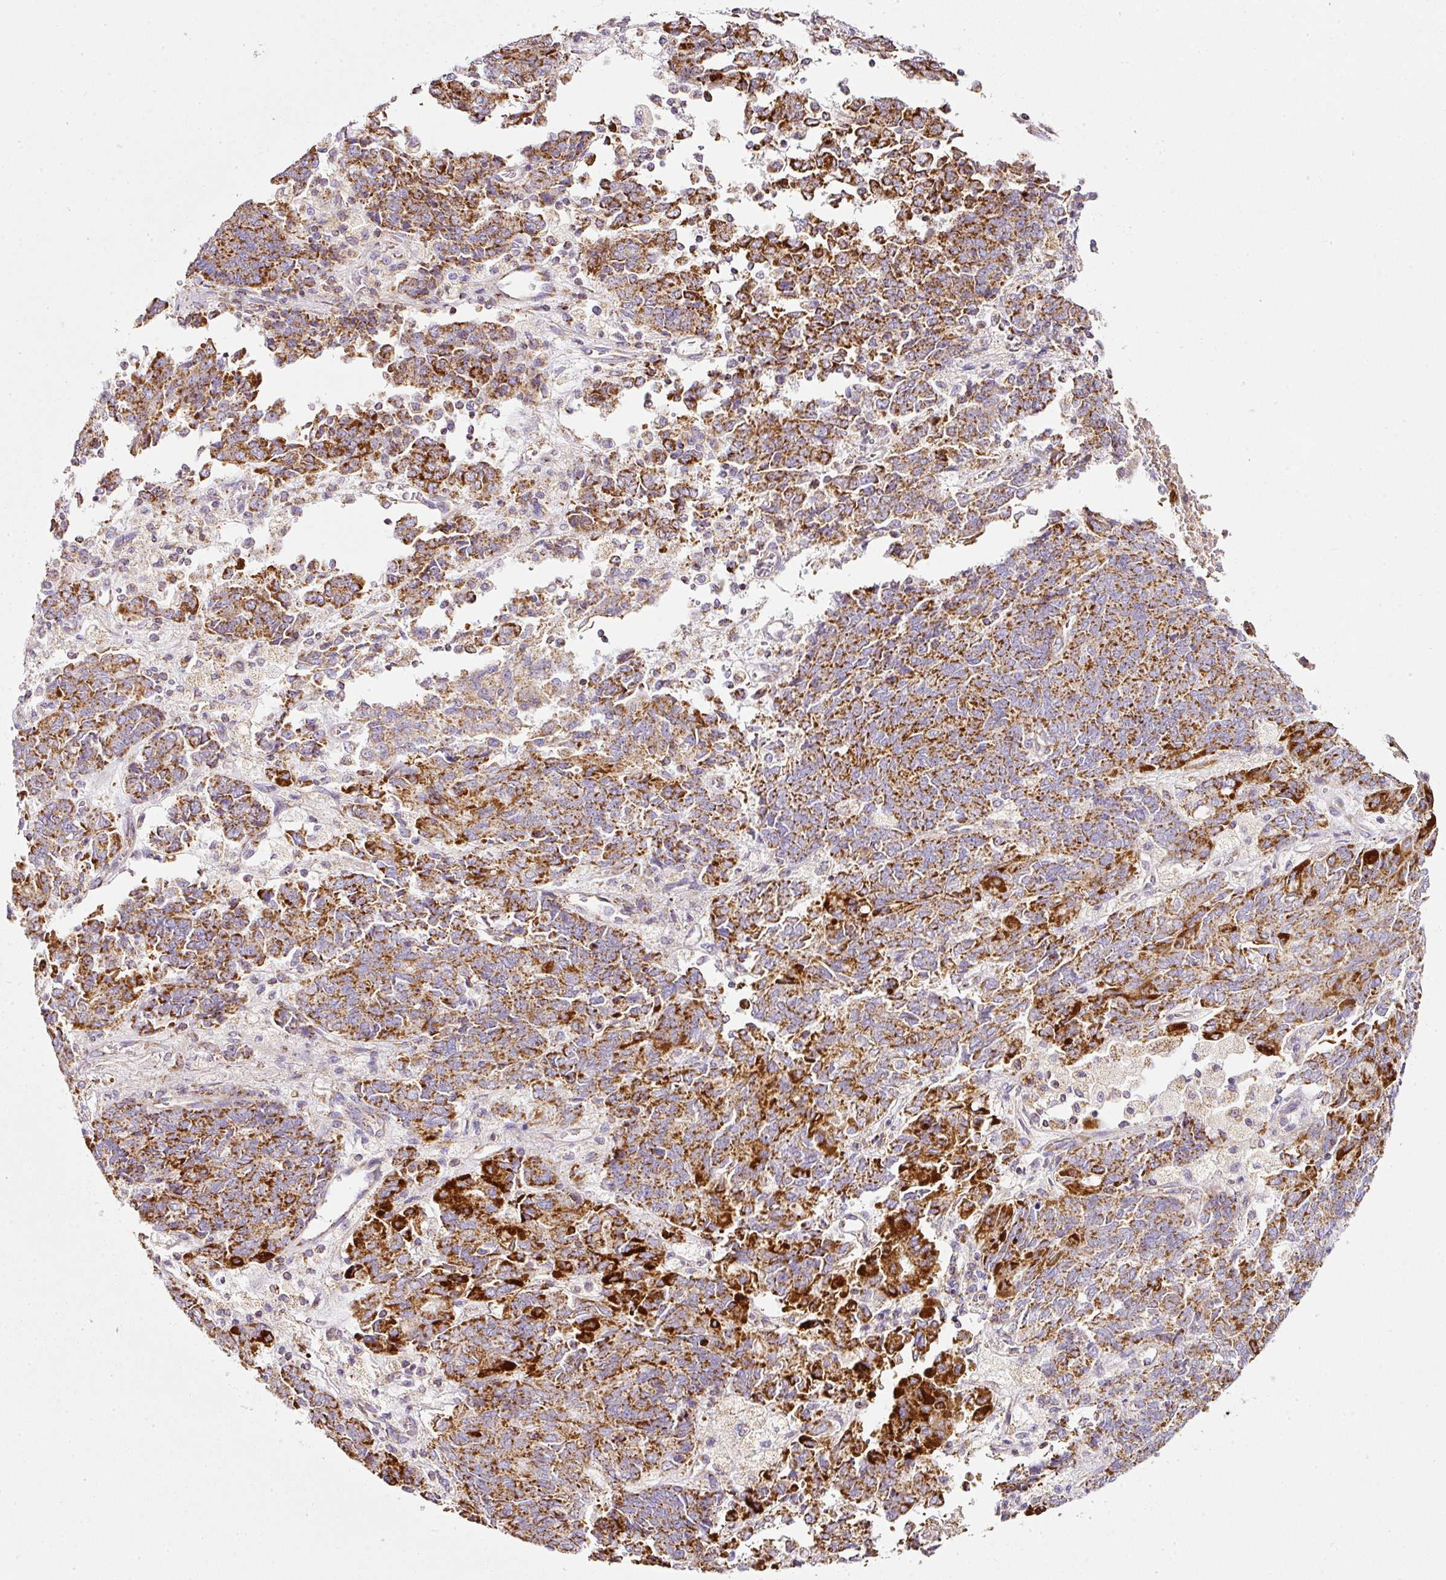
{"staining": {"intensity": "strong", "quantity": ">75%", "location": "cytoplasmic/membranous"}, "tissue": "endometrial cancer", "cell_type": "Tumor cells", "image_type": "cancer", "snomed": [{"axis": "morphology", "description": "Adenocarcinoma, NOS"}, {"axis": "topography", "description": "Endometrium"}], "caption": "Human endometrial cancer stained for a protein (brown) reveals strong cytoplasmic/membranous positive positivity in about >75% of tumor cells.", "gene": "SDHA", "patient": {"sex": "female", "age": 80}}